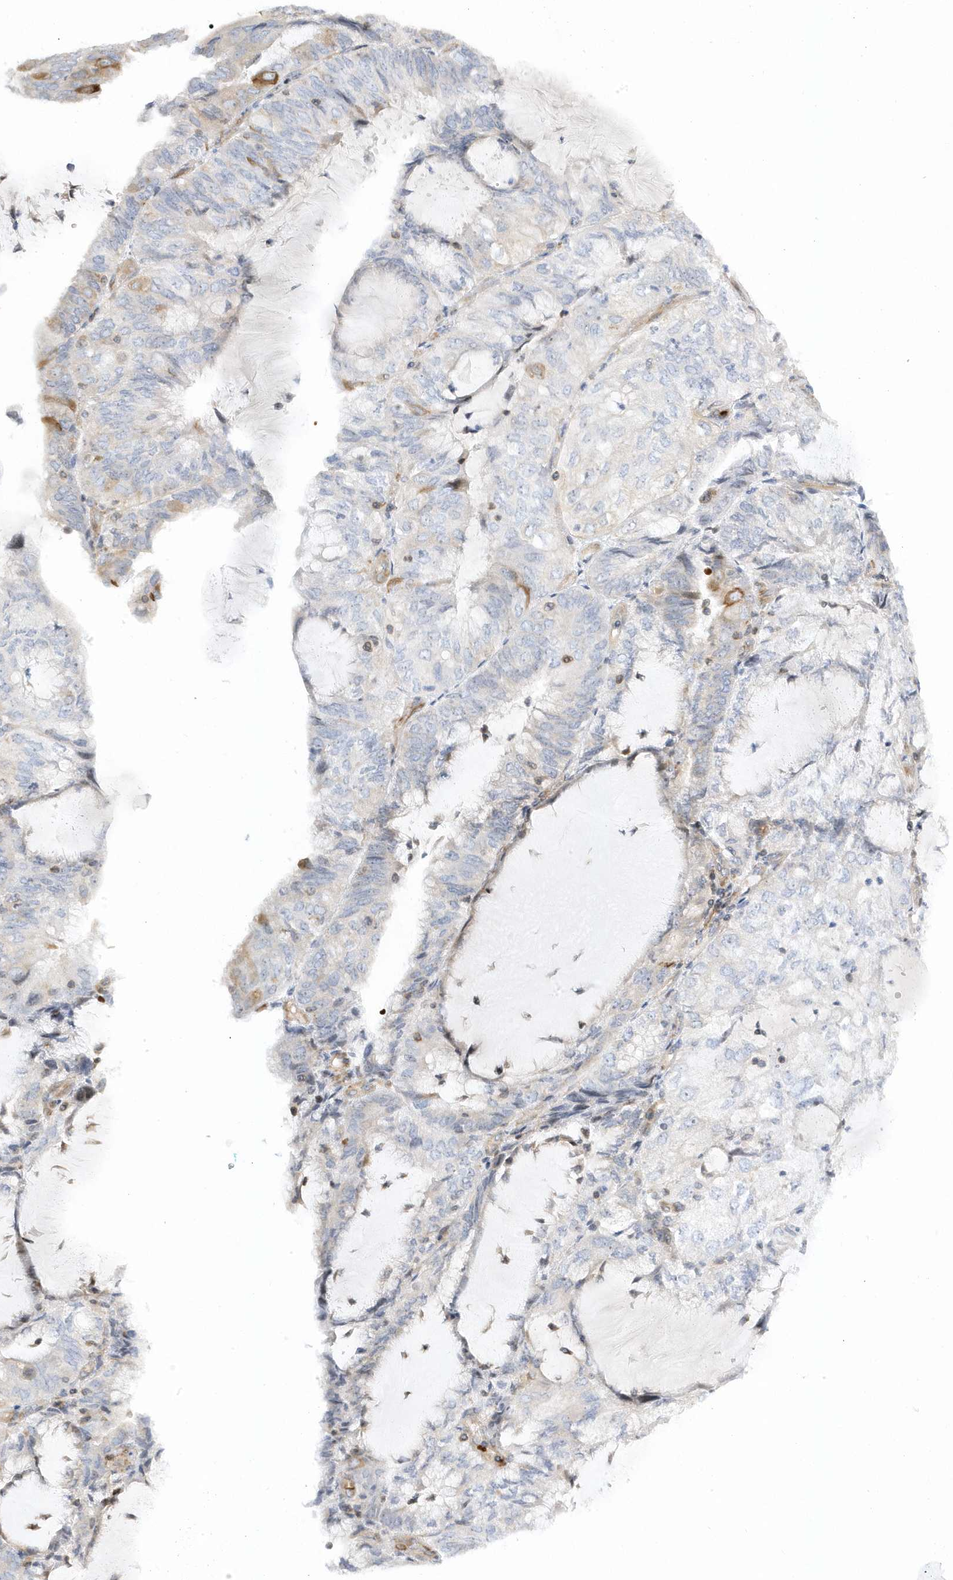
{"staining": {"intensity": "moderate", "quantity": "<25%", "location": "cytoplasmic/membranous"}, "tissue": "endometrial cancer", "cell_type": "Tumor cells", "image_type": "cancer", "snomed": [{"axis": "morphology", "description": "Adenocarcinoma, NOS"}, {"axis": "topography", "description": "Endometrium"}], "caption": "Protein expression analysis of endometrial adenocarcinoma displays moderate cytoplasmic/membranous staining in approximately <25% of tumor cells.", "gene": "MAP7D3", "patient": {"sex": "female", "age": 81}}